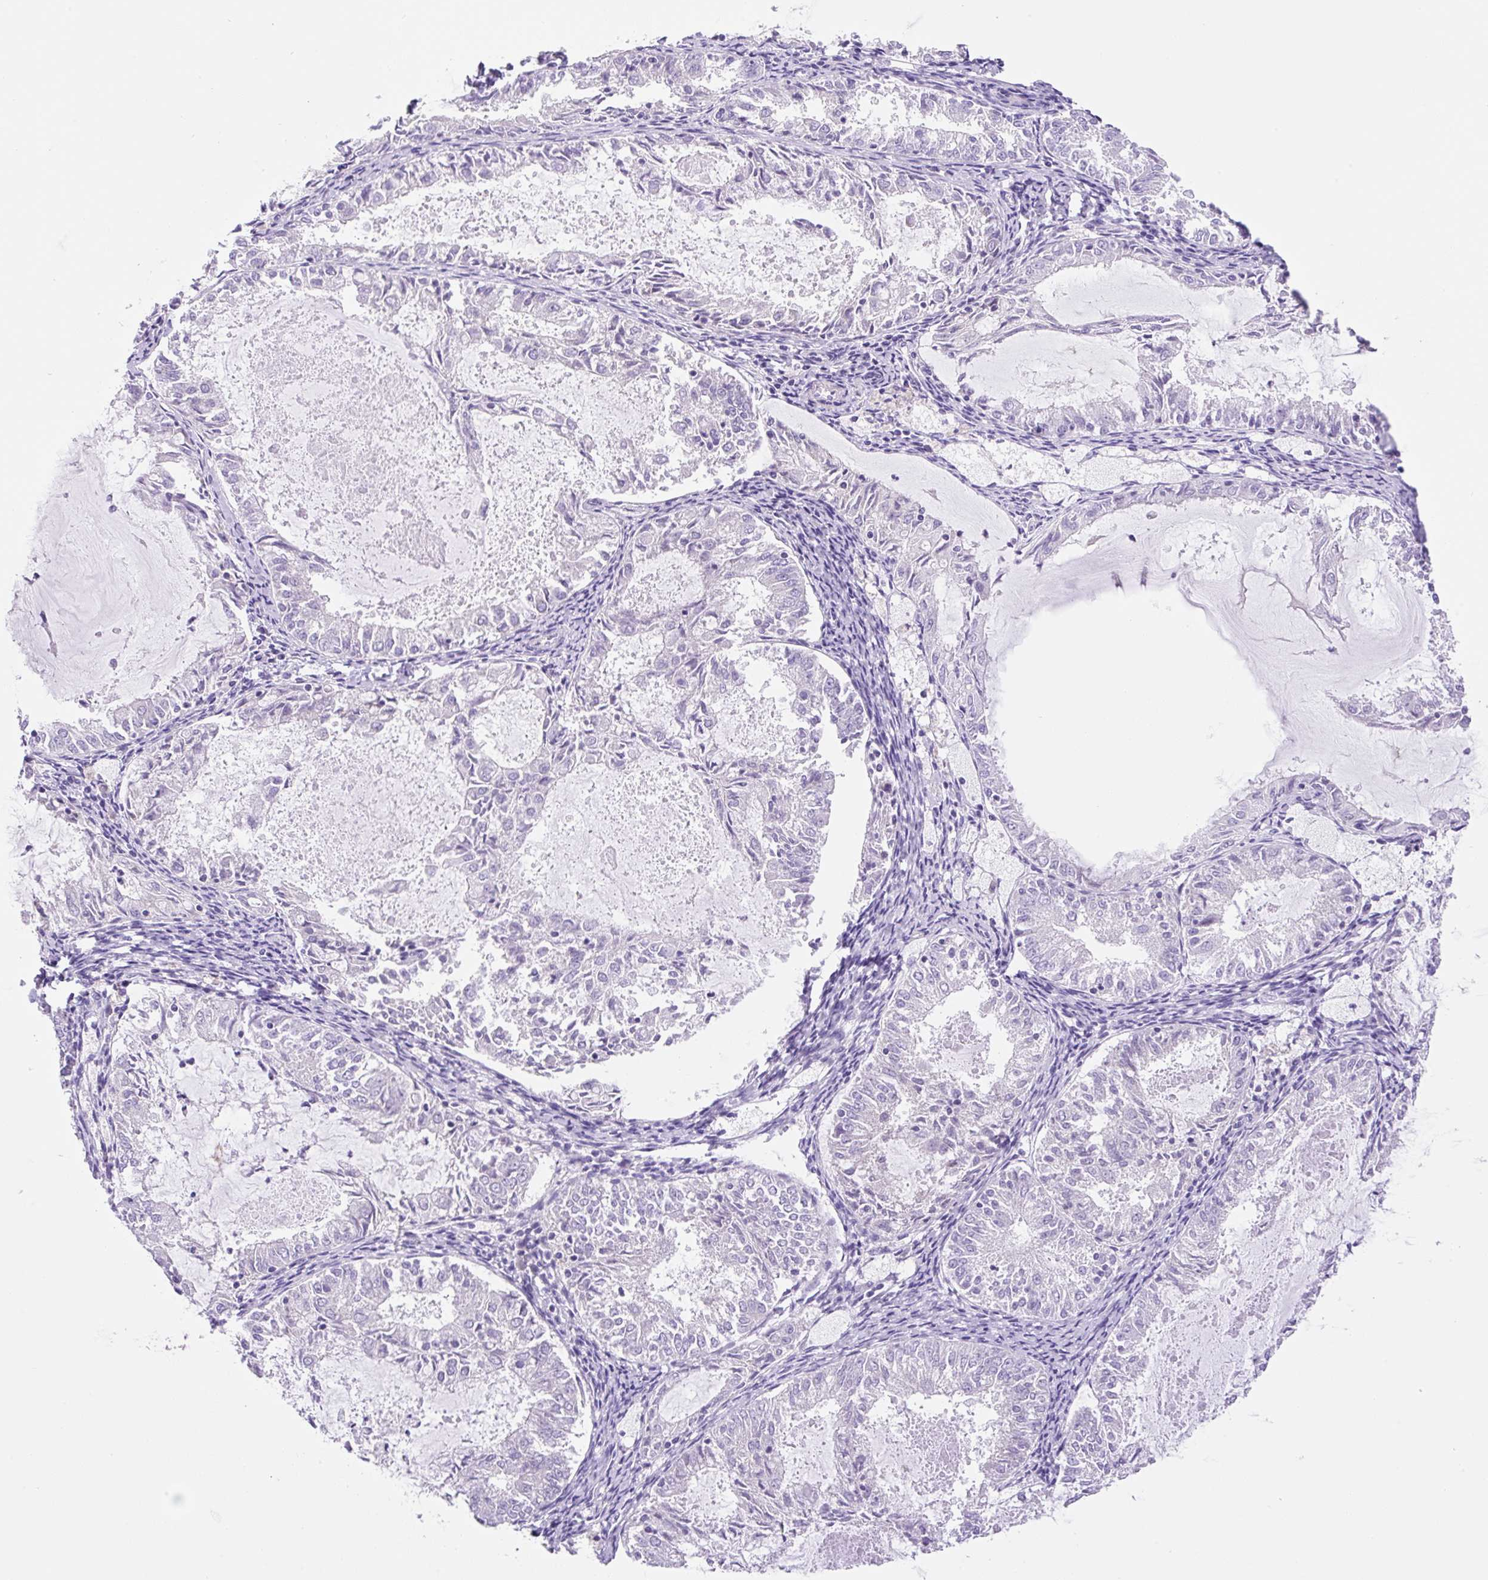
{"staining": {"intensity": "negative", "quantity": "none", "location": "none"}, "tissue": "endometrial cancer", "cell_type": "Tumor cells", "image_type": "cancer", "snomed": [{"axis": "morphology", "description": "Adenocarcinoma, NOS"}, {"axis": "topography", "description": "Endometrium"}], "caption": "Protein analysis of endometrial cancer (adenocarcinoma) displays no significant expression in tumor cells.", "gene": "CAMK2B", "patient": {"sex": "female", "age": 57}}